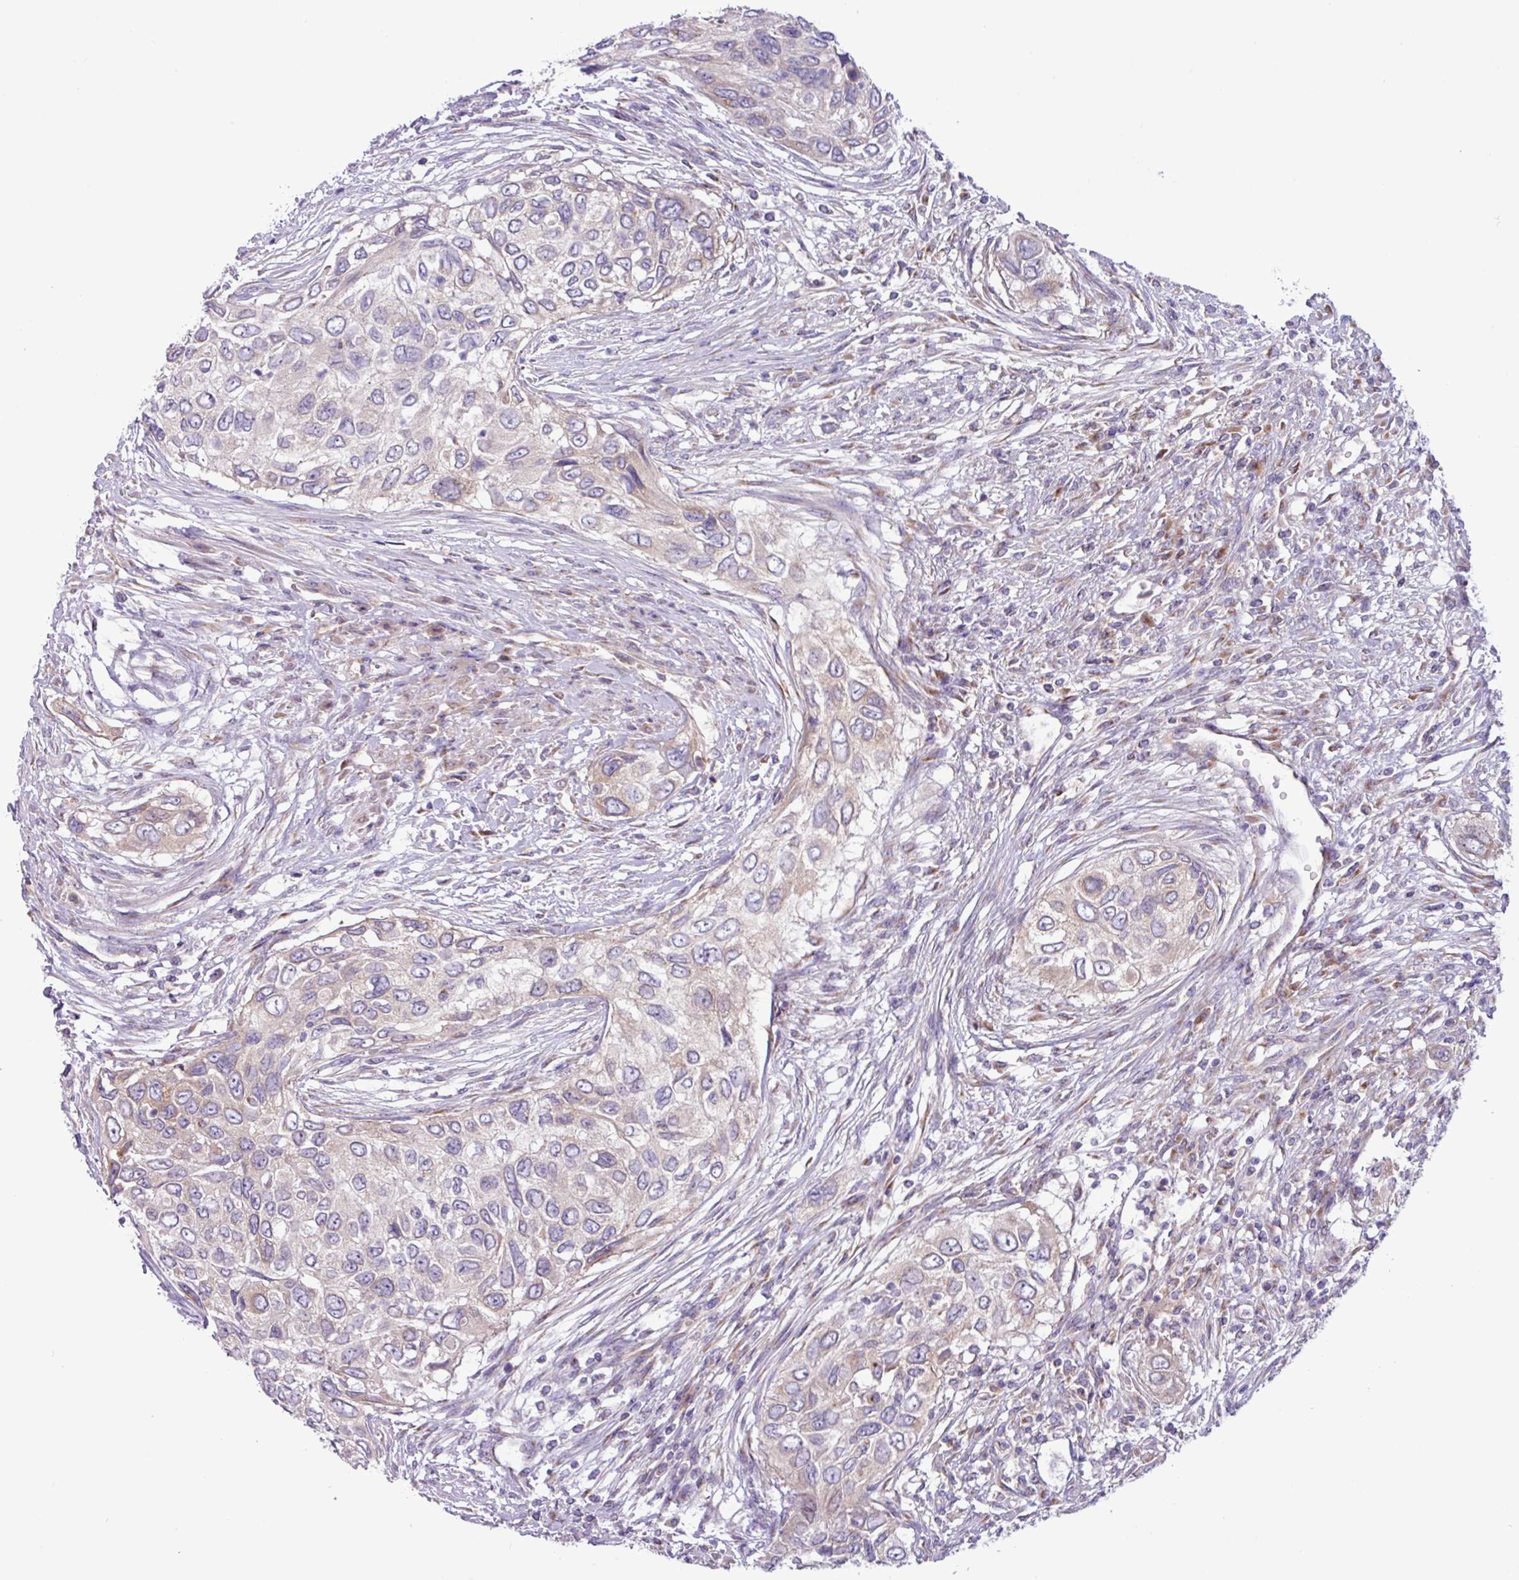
{"staining": {"intensity": "weak", "quantity": "<25%", "location": "cytoplasmic/membranous"}, "tissue": "urothelial cancer", "cell_type": "Tumor cells", "image_type": "cancer", "snomed": [{"axis": "morphology", "description": "Urothelial carcinoma, High grade"}, {"axis": "topography", "description": "Urinary bladder"}], "caption": "Urothelial cancer was stained to show a protein in brown. There is no significant staining in tumor cells.", "gene": "STIMATE", "patient": {"sex": "female", "age": 60}}